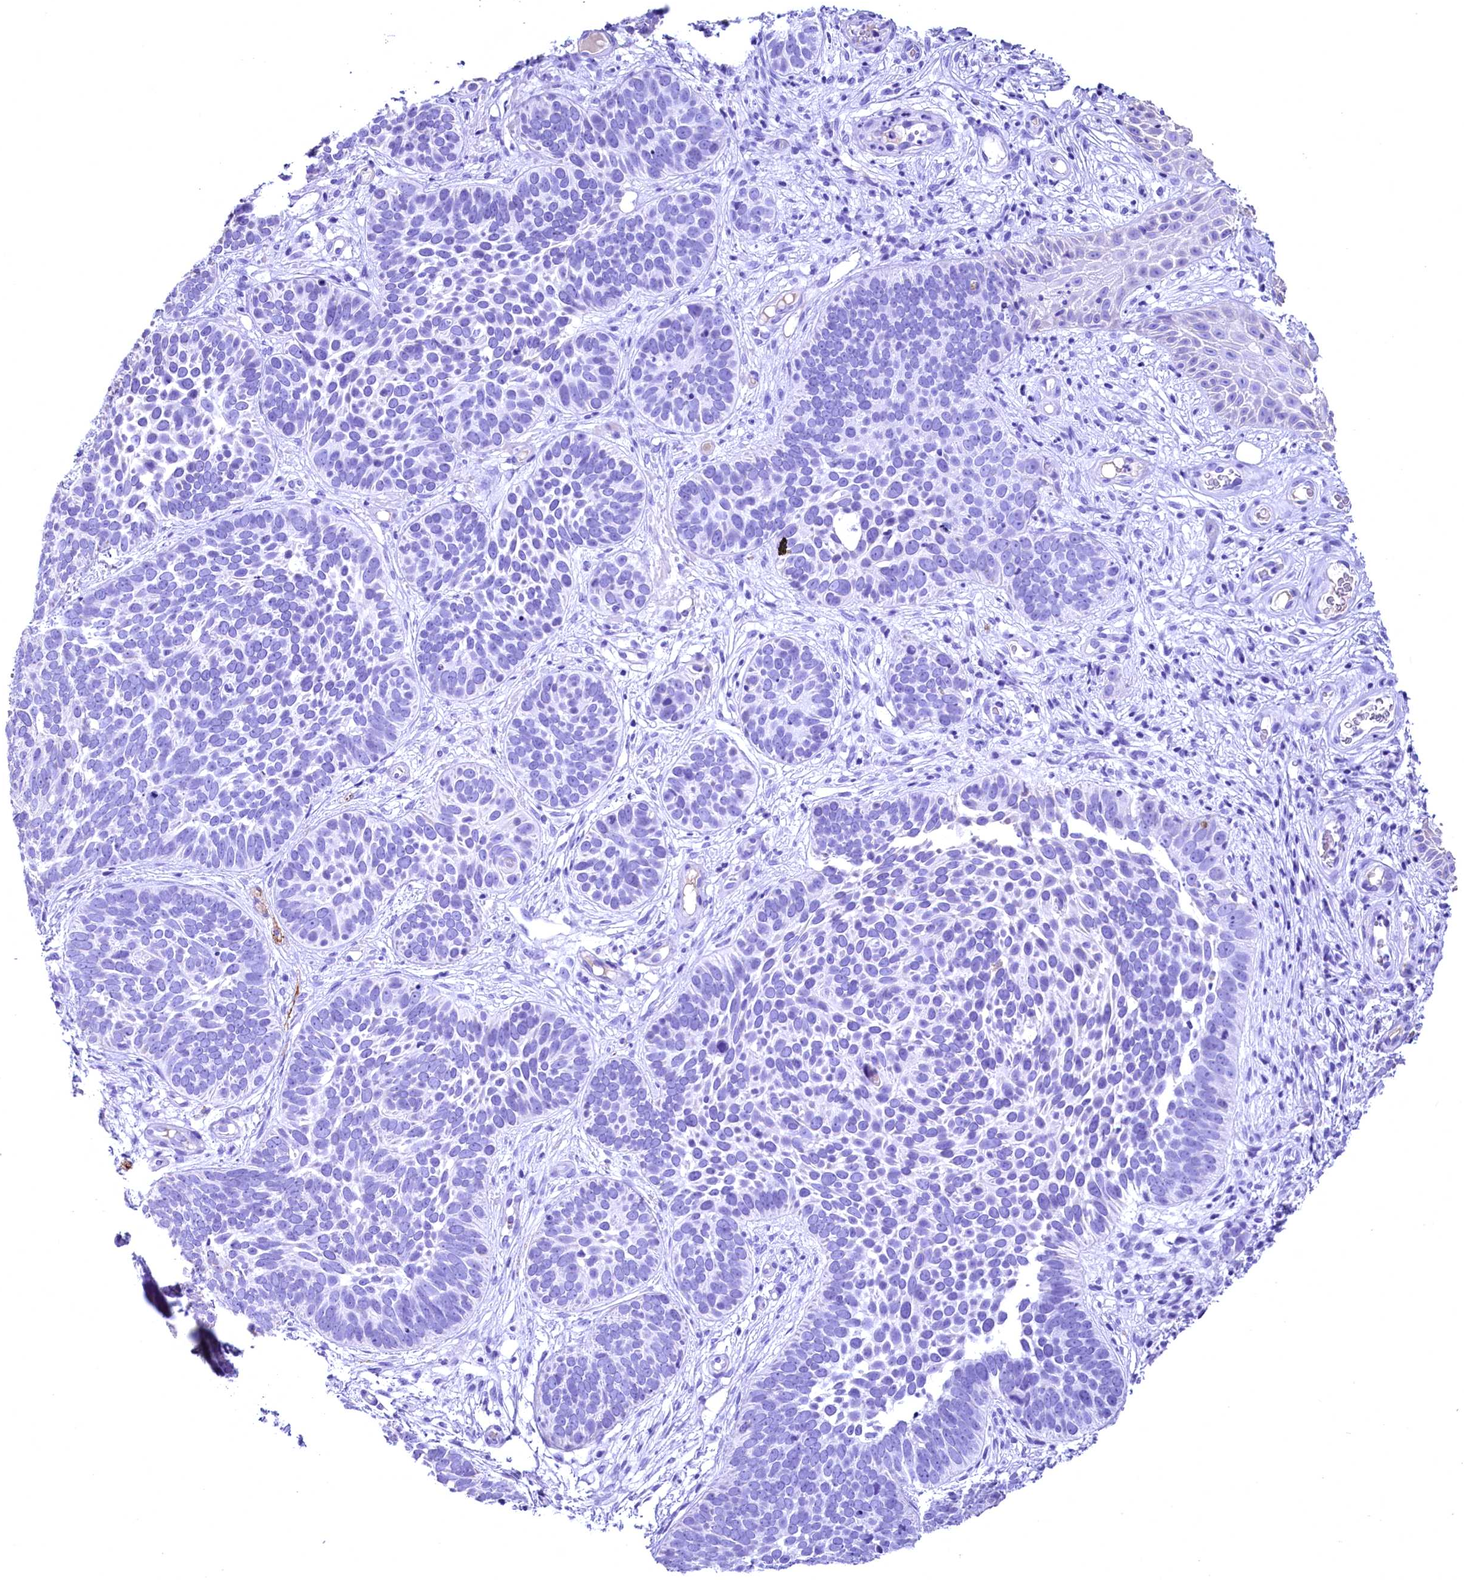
{"staining": {"intensity": "negative", "quantity": "none", "location": "none"}, "tissue": "skin cancer", "cell_type": "Tumor cells", "image_type": "cancer", "snomed": [{"axis": "morphology", "description": "Basal cell carcinoma"}, {"axis": "topography", "description": "Skin"}], "caption": "This is an immunohistochemistry (IHC) image of human skin basal cell carcinoma. There is no positivity in tumor cells.", "gene": "SKIDA1", "patient": {"sex": "male", "age": 89}}